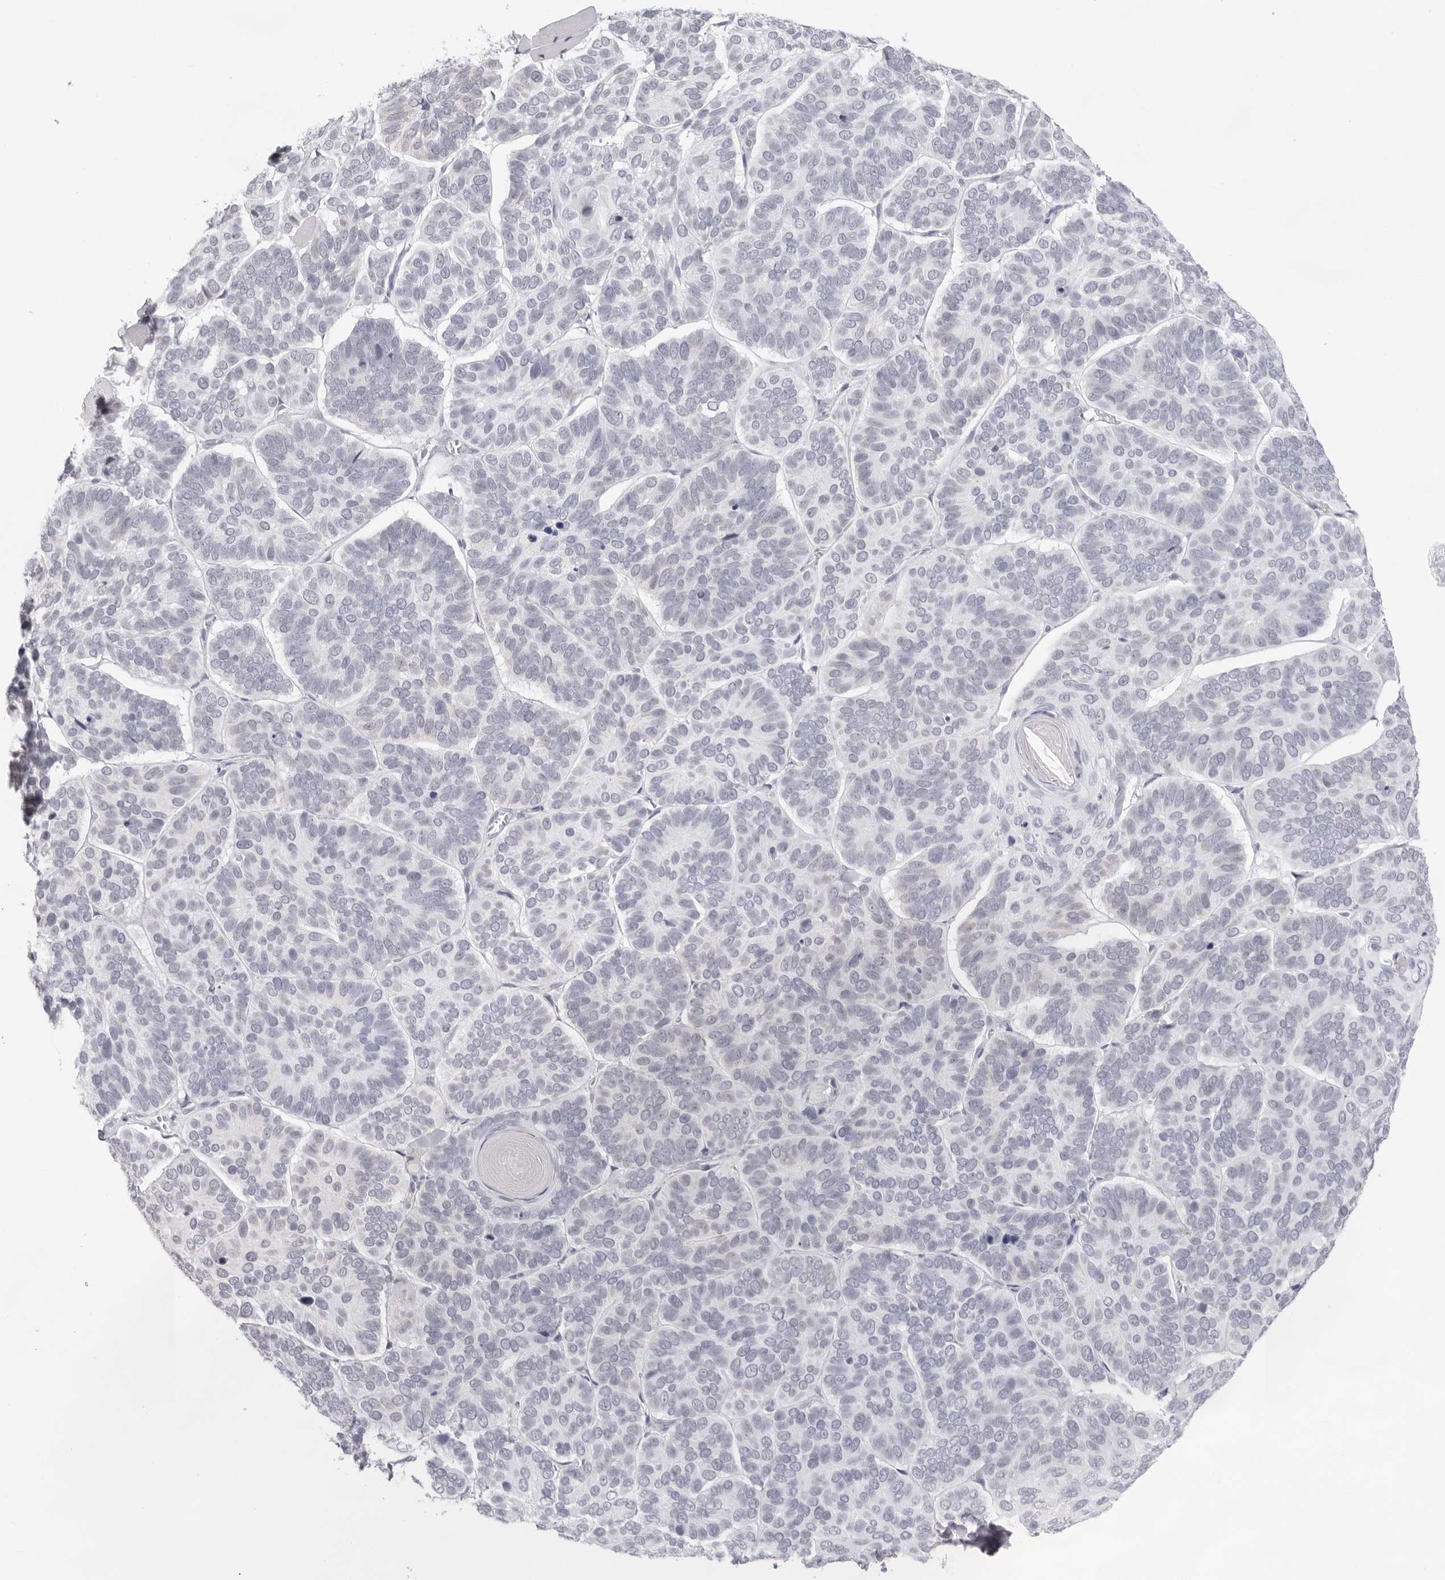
{"staining": {"intensity": "negative", "quantity": "none", "location": "none"}, "tissue": "skin cancer", "cell_type": "Tumor cells", "image_type": "cancer", "snomed": [{"axis": "morphology", "description": "Basal cell carcinoma"}, {"axis": "topography", "description": "Skin"}], "caption": "Immunohistochemical staining of human basal cell carcinoma (skin) reveals no significant staining in tumor cells.", "gene": "KLK12", "patient": {"sex": "male", "age": 62}}